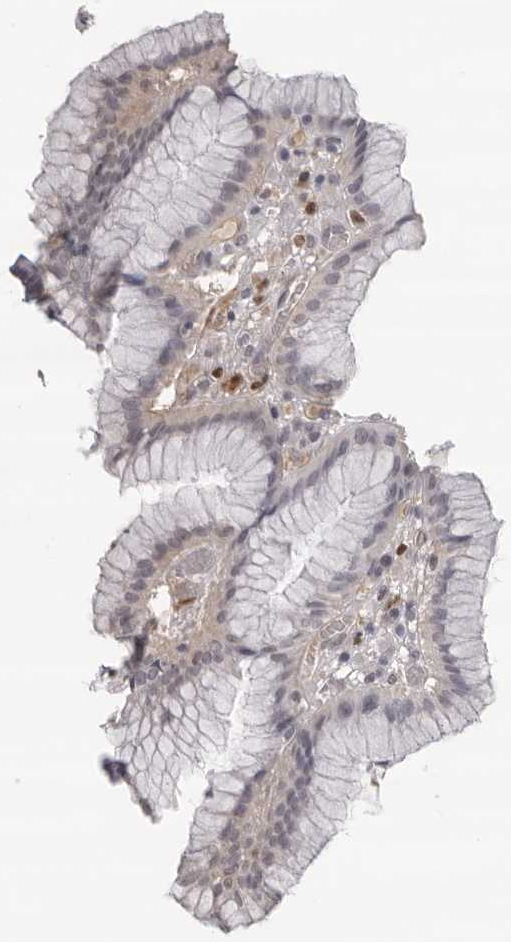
{"staining": {"intensity": "weak", "quantity": "<25%", "location": "cytoplasmic/membranous"}, "tissue": "stomach", "cell_type": "Glandular cells", "image_type": "normal", "snomed": [{"axis": "morphology", "description": "Normal tissue, NOS"}, {"axis": "topography", "description": "Stomach"}], "caption": "DAB (3,3'-diaminobenzidine) immunohistochemical staining of unremarkable human stomach displays no significant expression in glandular cells.", "gene": "IL31", "patient": {"sex": "male", "age": 55}}